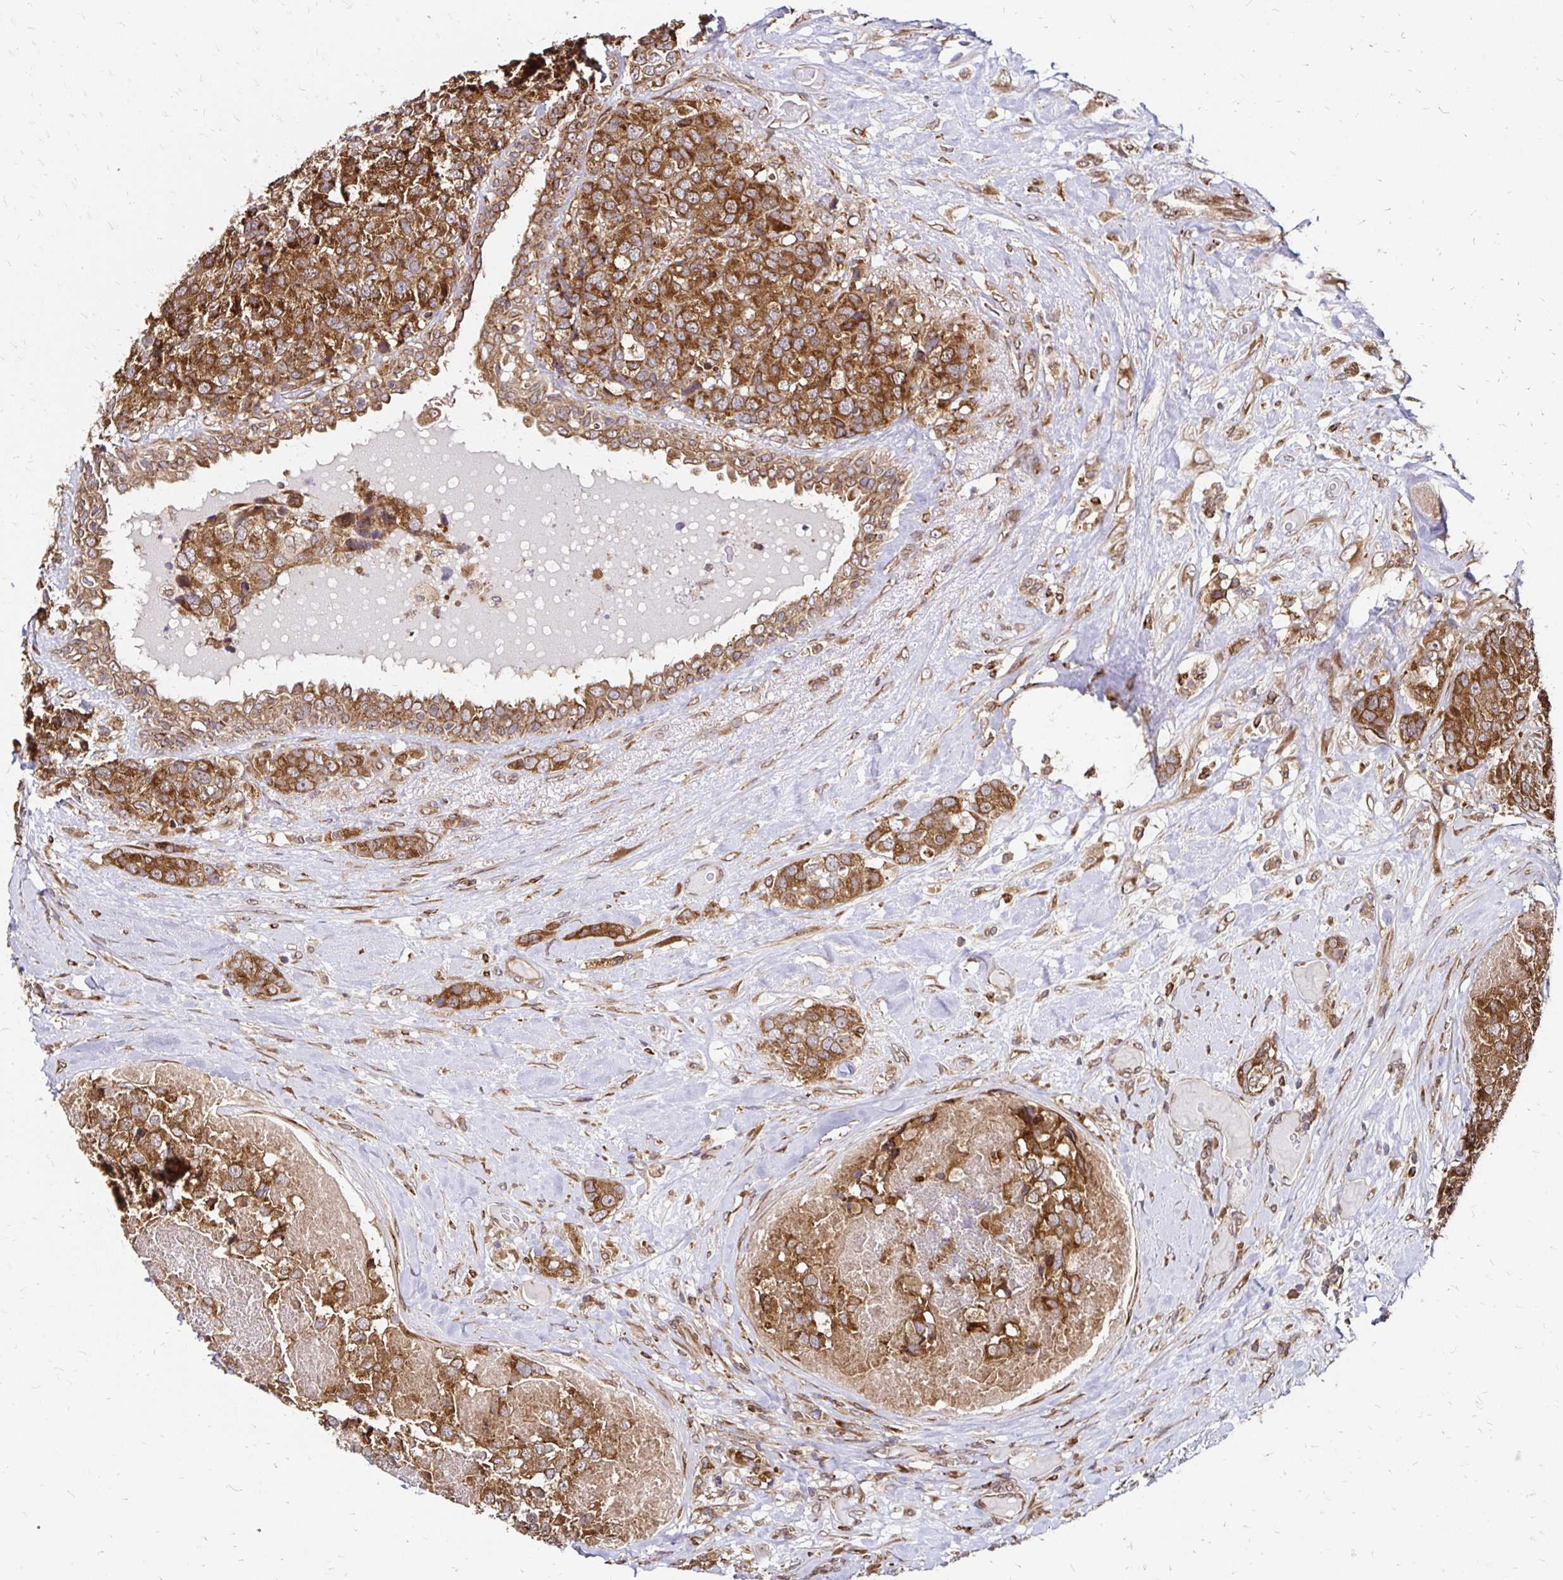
{"staining": {"intensity": "moderate", "quantity": ">75%", "location": "cytoplasmic/membranous"}, "tissue": "breast cancer", "cell_type": "Tumor cells", "image_type": "cancer", "snomed": [{"axis": "morphology", "description": "Lobular carcinoma"}, {"axis": "topography", "description": "Breast"}], "caption": "Brown immunohistochemical staining in human breast cancer (lobular carcinoma) exhibits moderate cytoplasmic/membranous staining in approximately >75% of tumor cells. Ihc stains the protein of interest in brown and the nuclei are stained blue.", "gene": "ZW10", "patient": {"sex": "female", "age": 59}}